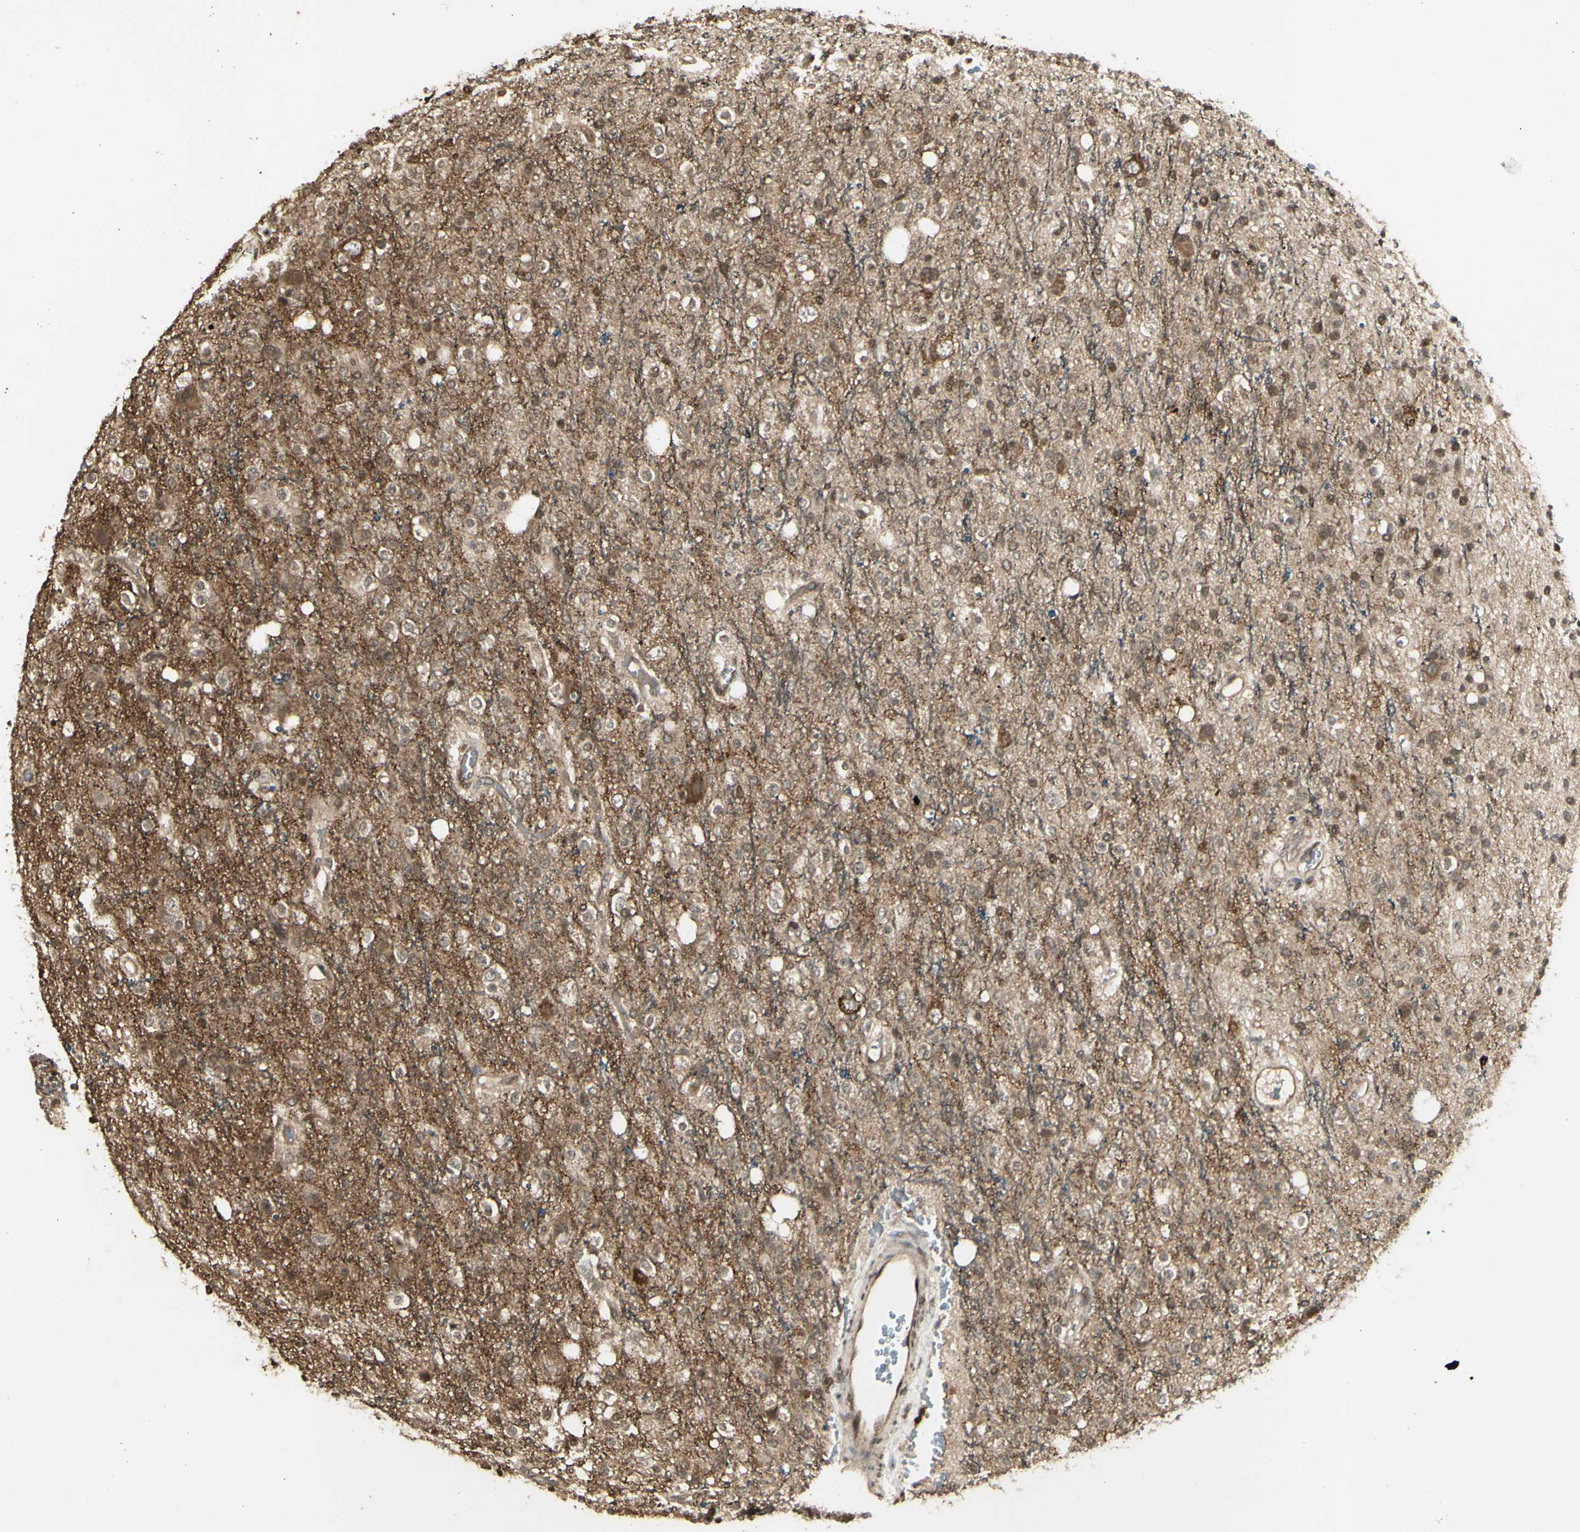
{"staining": {"intensity": "moderate", "quantity": ">75%", "location": "cytoplasmic/membranous"}, "tissue": "glioma", "cell_type": "Tumor cells", "image_type": "cancer", "snomed": [{"axis": "morphology", "description": "Glioma, malignant, High grade"}, {"axis": "topography", "description": "Brain"}], "caption": "Approximately >75% of tumor cells in malignant glioma (high-grade) reveal moderate cytoplasmic/membranous protein staining as visualized by brown immunohistochemical staining.", "gene": "BLNK", "patient": {"sex": "male", "age": 47}}